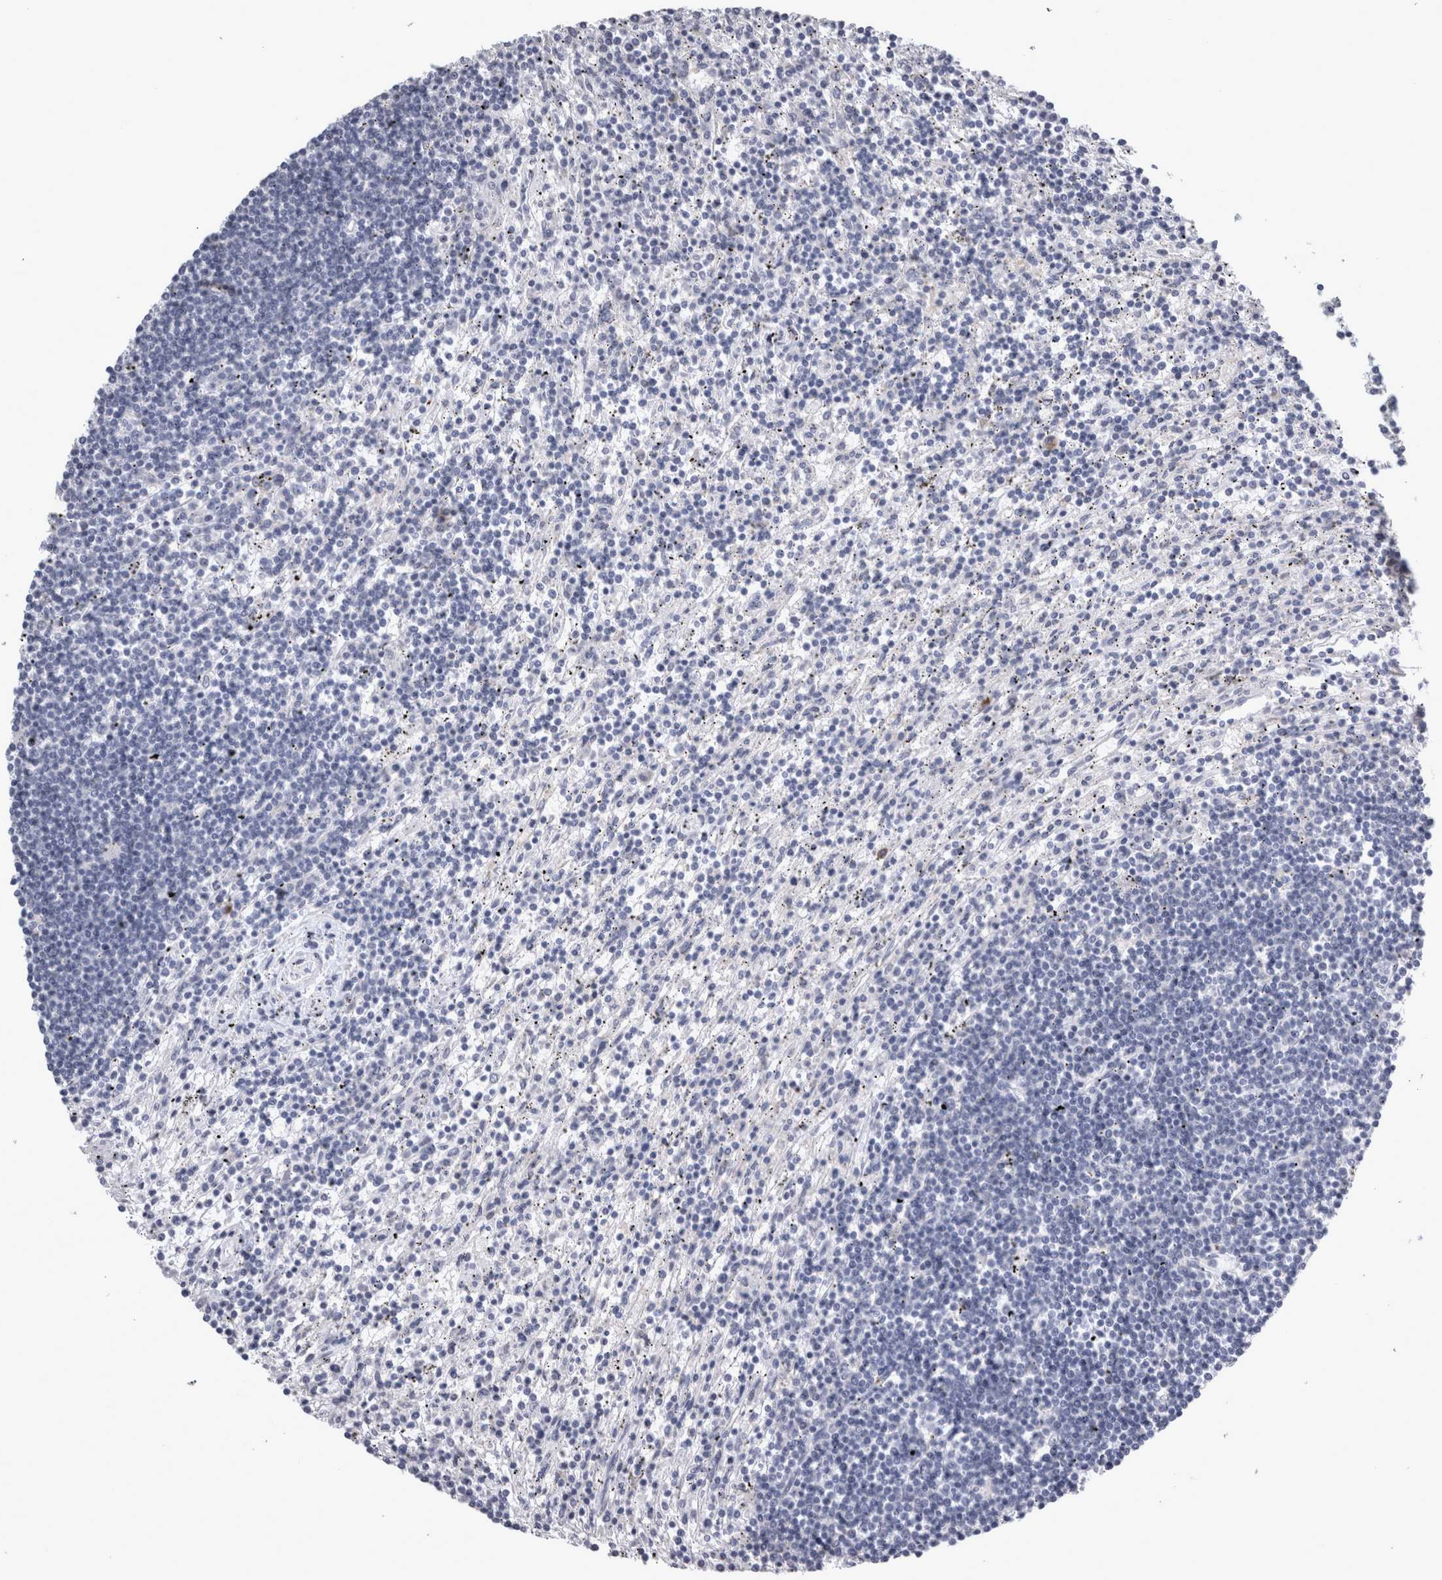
{"staining": {"intensity": "negative", "quantity": "none", "location": "none"}, "tissue": "lymphoma", "cell_type": "Tumor cells", "image_type": "cancer", "snomed": [{"axis": "morphology", "description": "Malignant lymphoma, non-Hodgkin's type, Low grade"}, {"axis": "topography", "description": "Spleen"}], "caption": "An image of lymphoma stained for a protein exhibits no brown staining in tumor cells. (DAB (3,3'-diaminobenzidine) immunohistochemistry (IHC), high magnification).", "gene": "TCAP", "patient": {"sex": "male", "age": 76}}